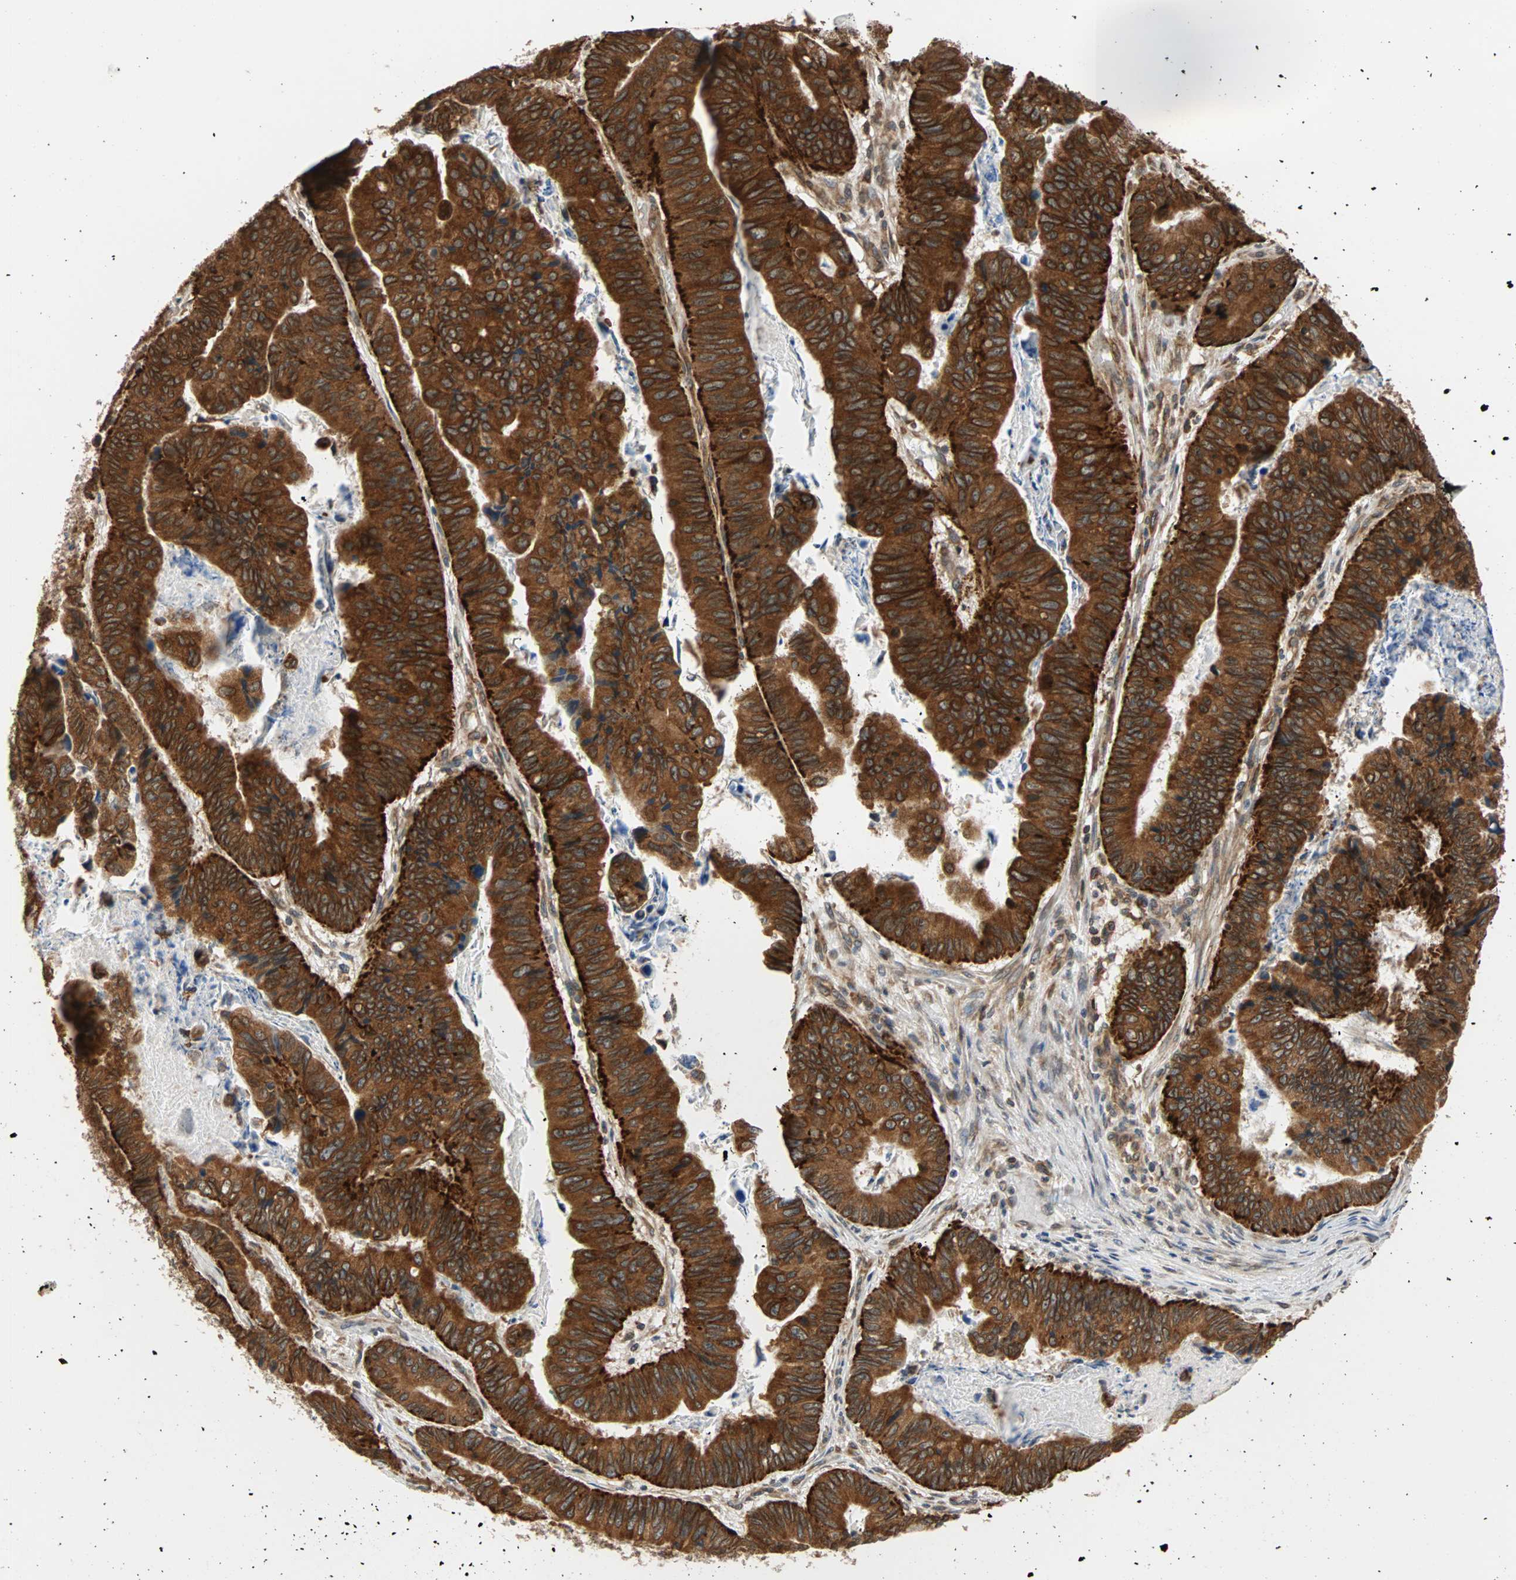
{"staining": {"intensity": "strong", "quantity": ">75%", "location": "cytoplasmic/membranous"}, "tissue": "stomach cancer", "cell_type": "Tumor cells", "image_type": "cancer", "snomed": [{"axis": "morphology", "description": "Adenocarcinoma, NOS"}, {"axis": "topography", "description": "Stomach, lower"}], "caption": "This is a histology image of immunohistochemistry staining of stomach adenocarcinoma, which shows strong expression in the cytoplasmic/membranous of tumor cells.", "gene": "AUP1", "patient": {"sex": "male", "age": 77}}